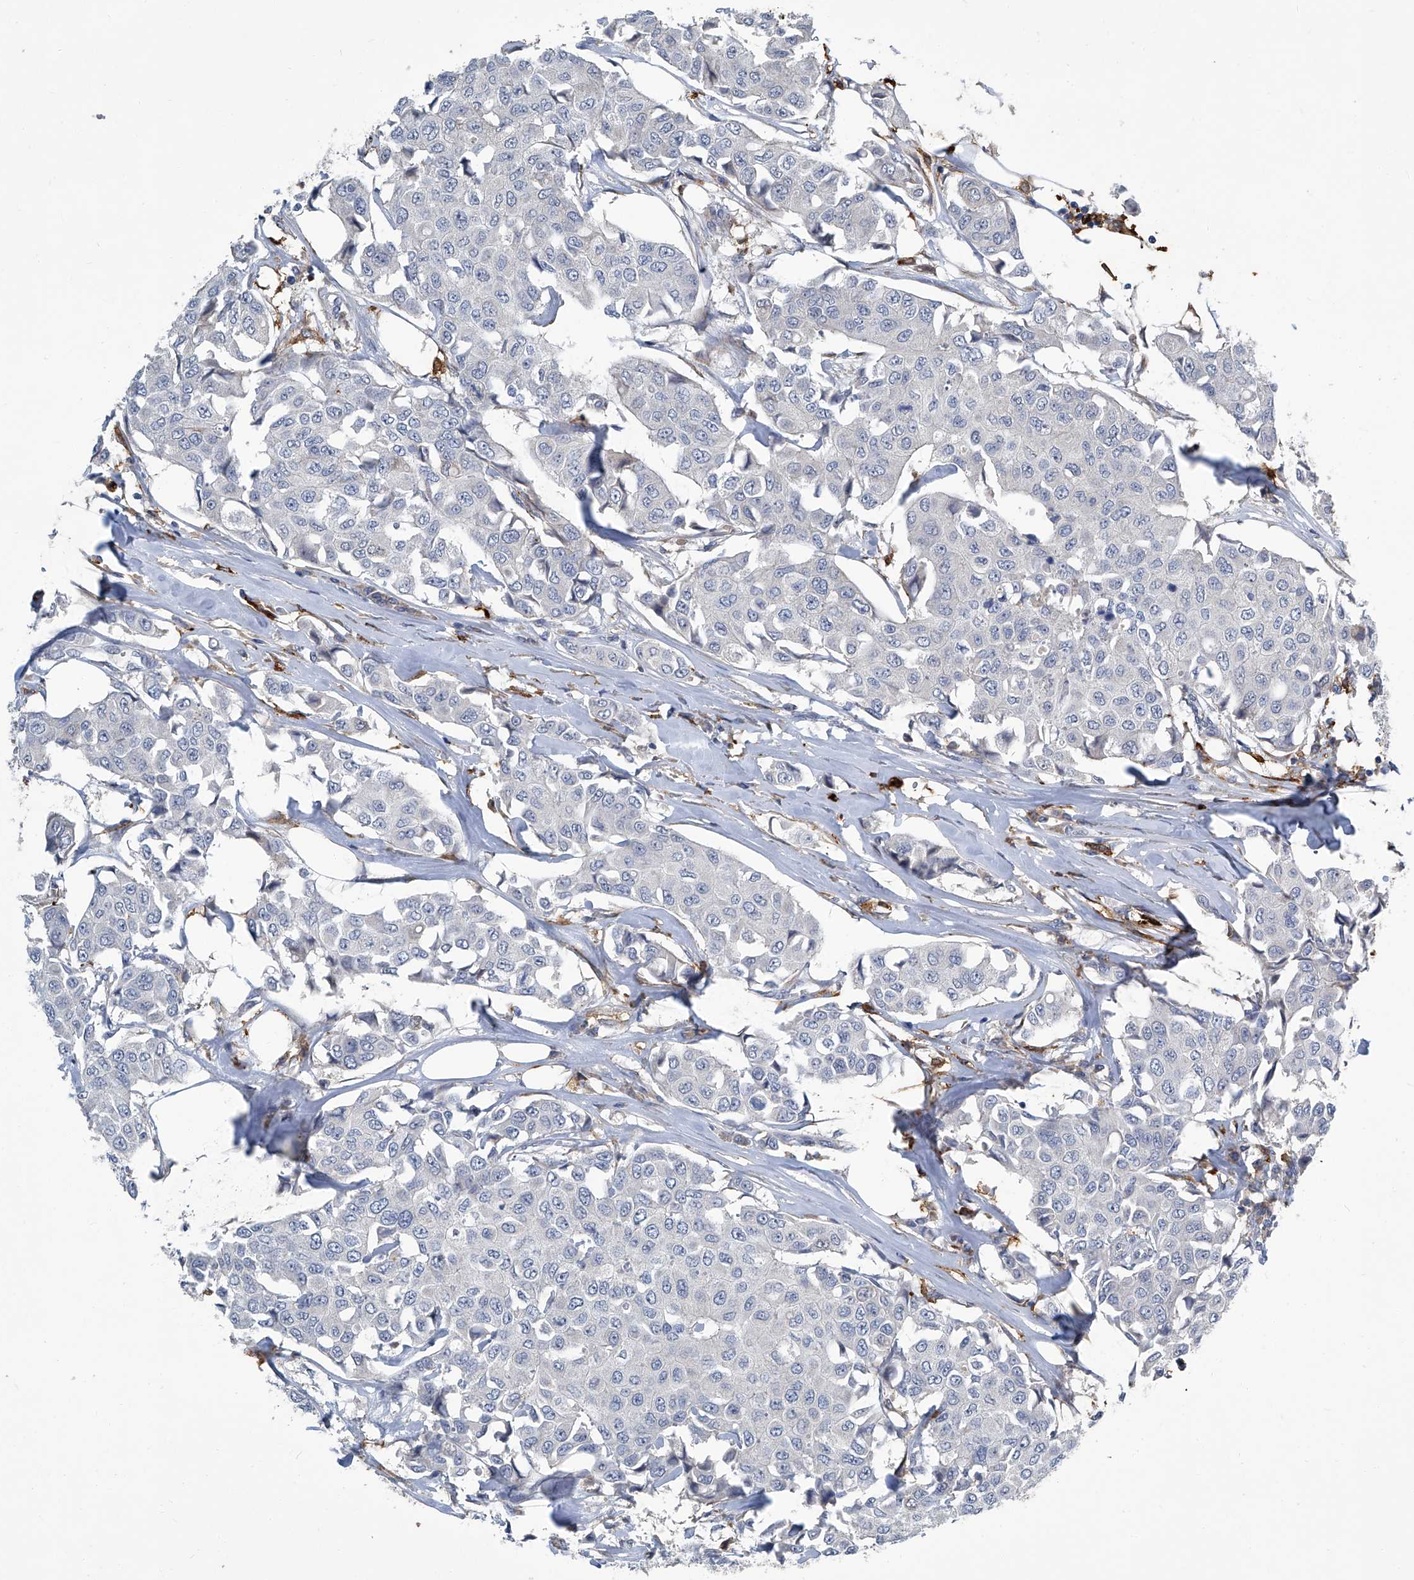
{"staining": {"intensity": "negative", "quantity": "none", "location": "none"}, "tissue": "breast cancer", "cell_type": "Tumor cells", "image_type": "cancer", "snomed": [{"axis": "morphology", "description": "Duct carcinoma"}, {"axis": "topography", "description": "Breast"}], "caption": "Breast cancer was stained to show a protein in brown. There is no significant positivity in tumor cells.", "gene": "FAM167A", "patient": {"sex": "female", "age": 80}}